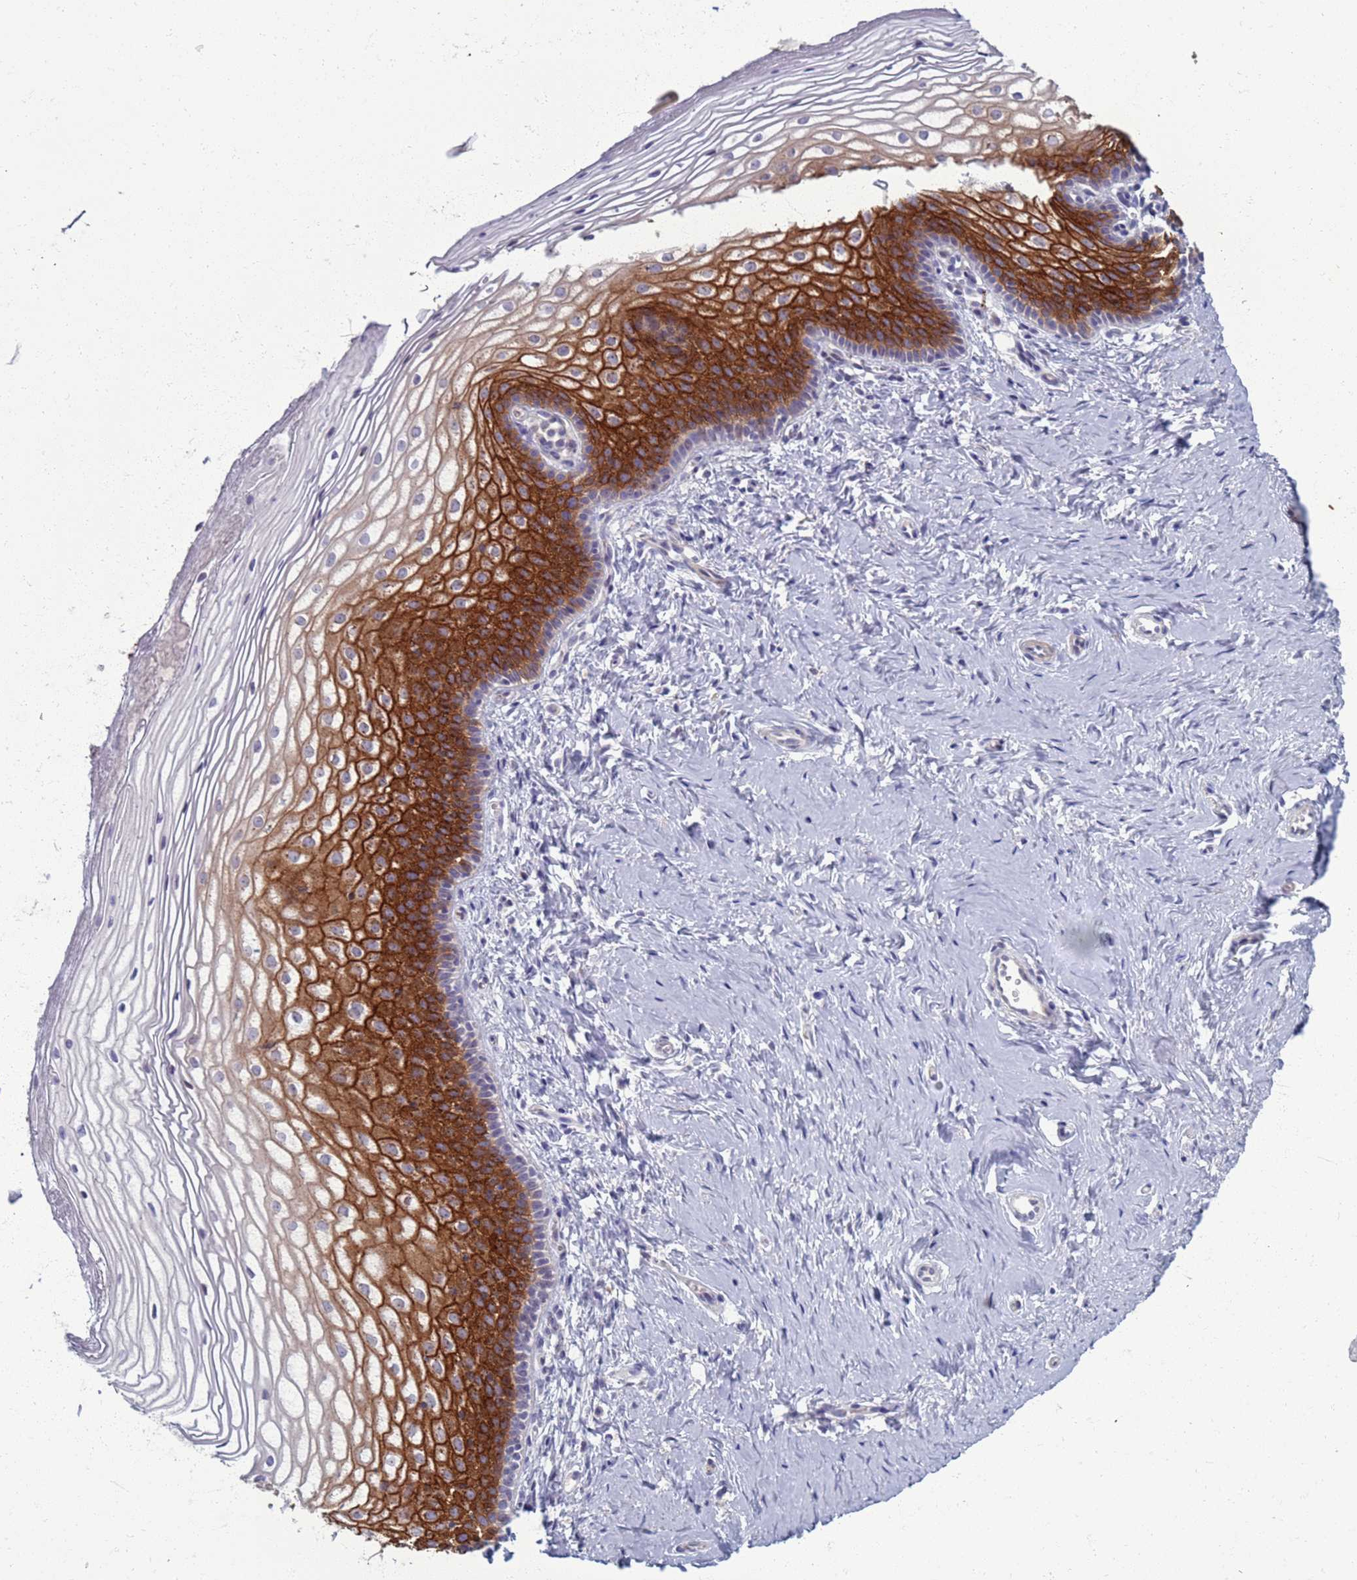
{"staining": {"intensity": "strong", "quantity": "25%-75%", "location": "cytoplasmic/membranous"}, "tissue": "vagina", "cell_type": "Squamous epithelial cells", "image_type": "normal", "snomed": [{"axis": "morphology", "description": "Normal tissue, NOS"}, {"axis": "topography", "description": "Vagina"}], "caption": "This is an image of immunohistochemistry staining of unremarkable vagina, which shows strong positivity in the cytoplasmic/membranous of squamous epithelial cells.", "gene": "CLCA2", "patient": {"sex": "female", "age": 56}}